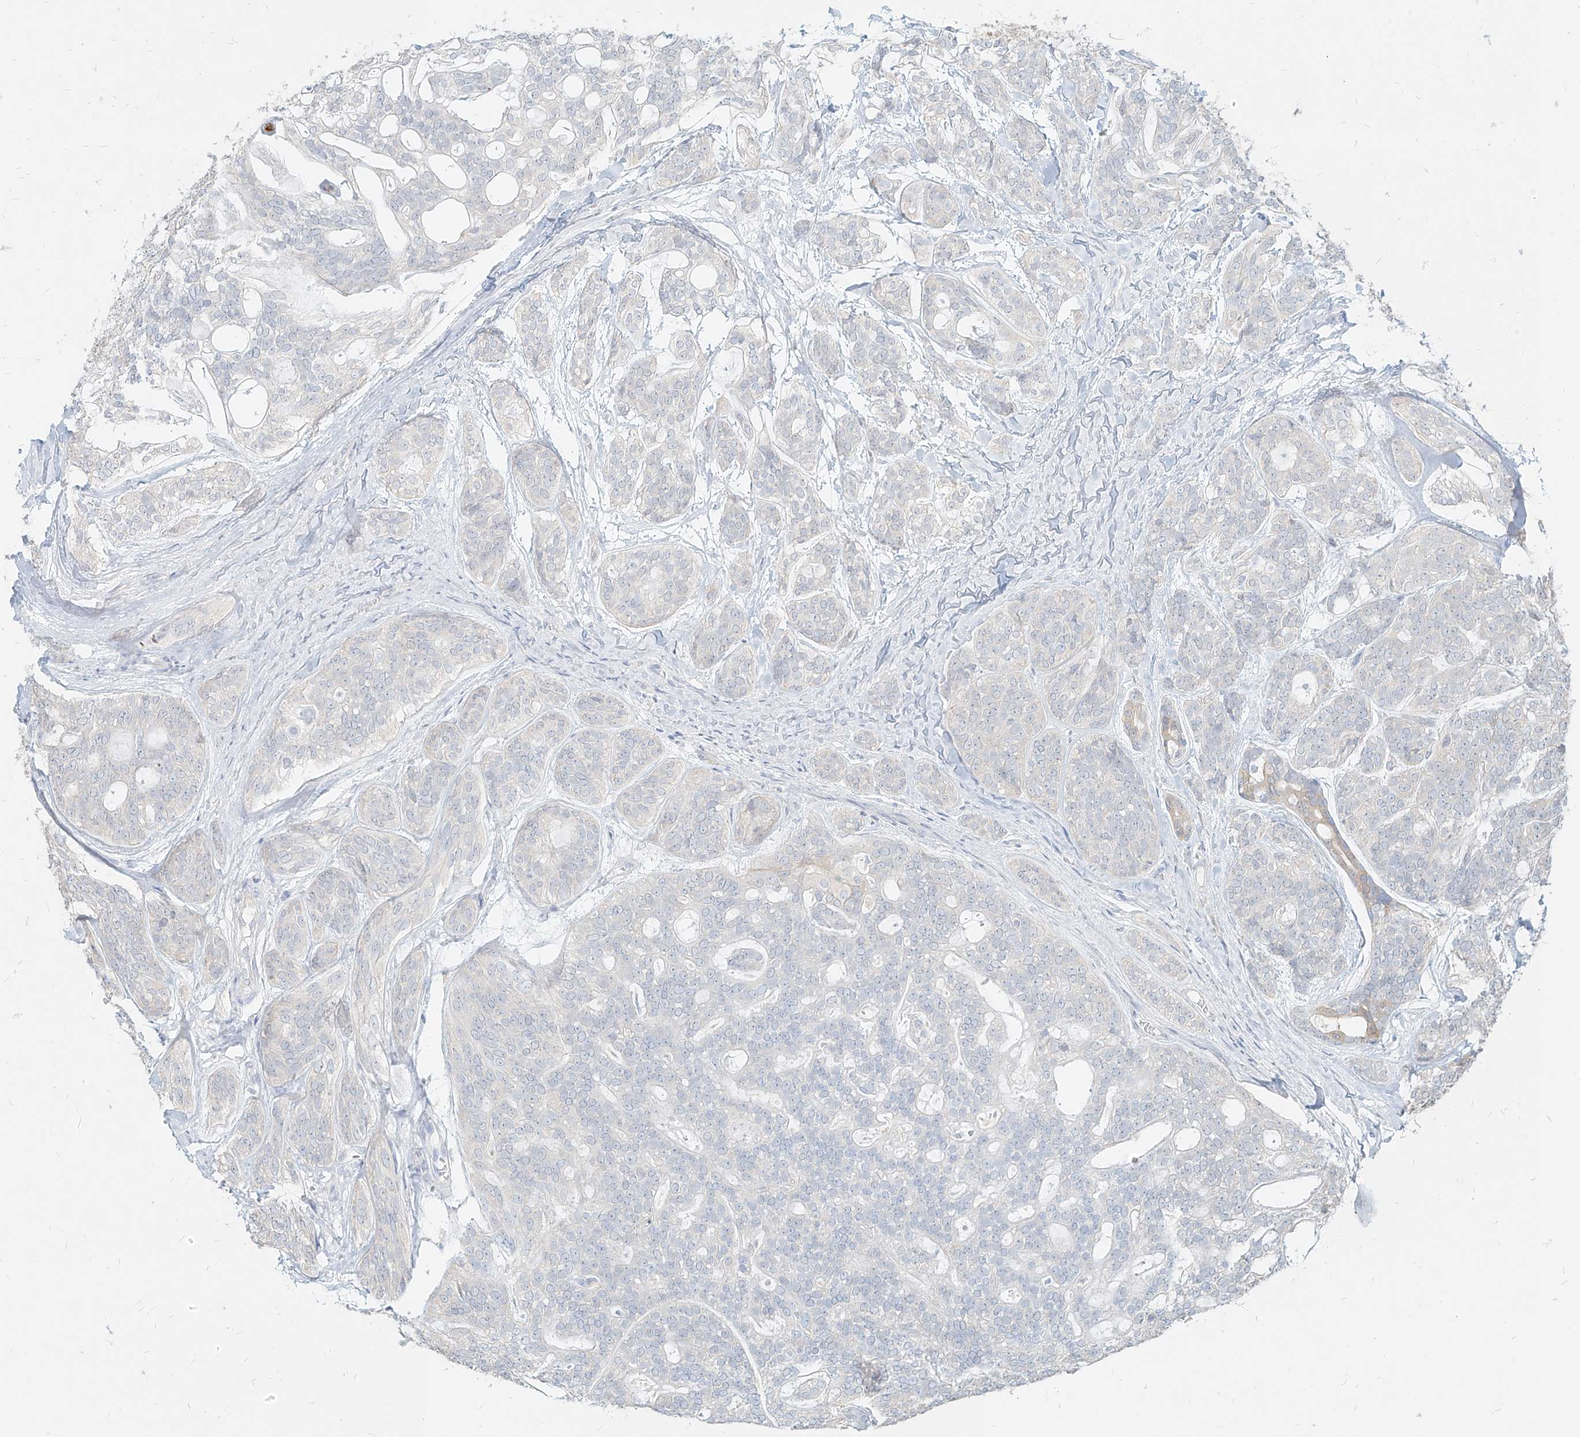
{"staining": {"intensity": "negative", "quantity": "none", "location": "none"}, "tissue": "head and neck cancer", "cell_type": "Tumor cells", "image_type": "cancer", "snomed": [{"axis": "morphology", "description": "Adenocarcinoma, NOS"}, {"axis": "topography", "description": "Head-Neck"}], "caption": "Tumor cells show no significant protein staining in head and neck cancer (adenocarcinoma).", "gene": "PGD", "patient": {"sex": "male", "age": 66}}